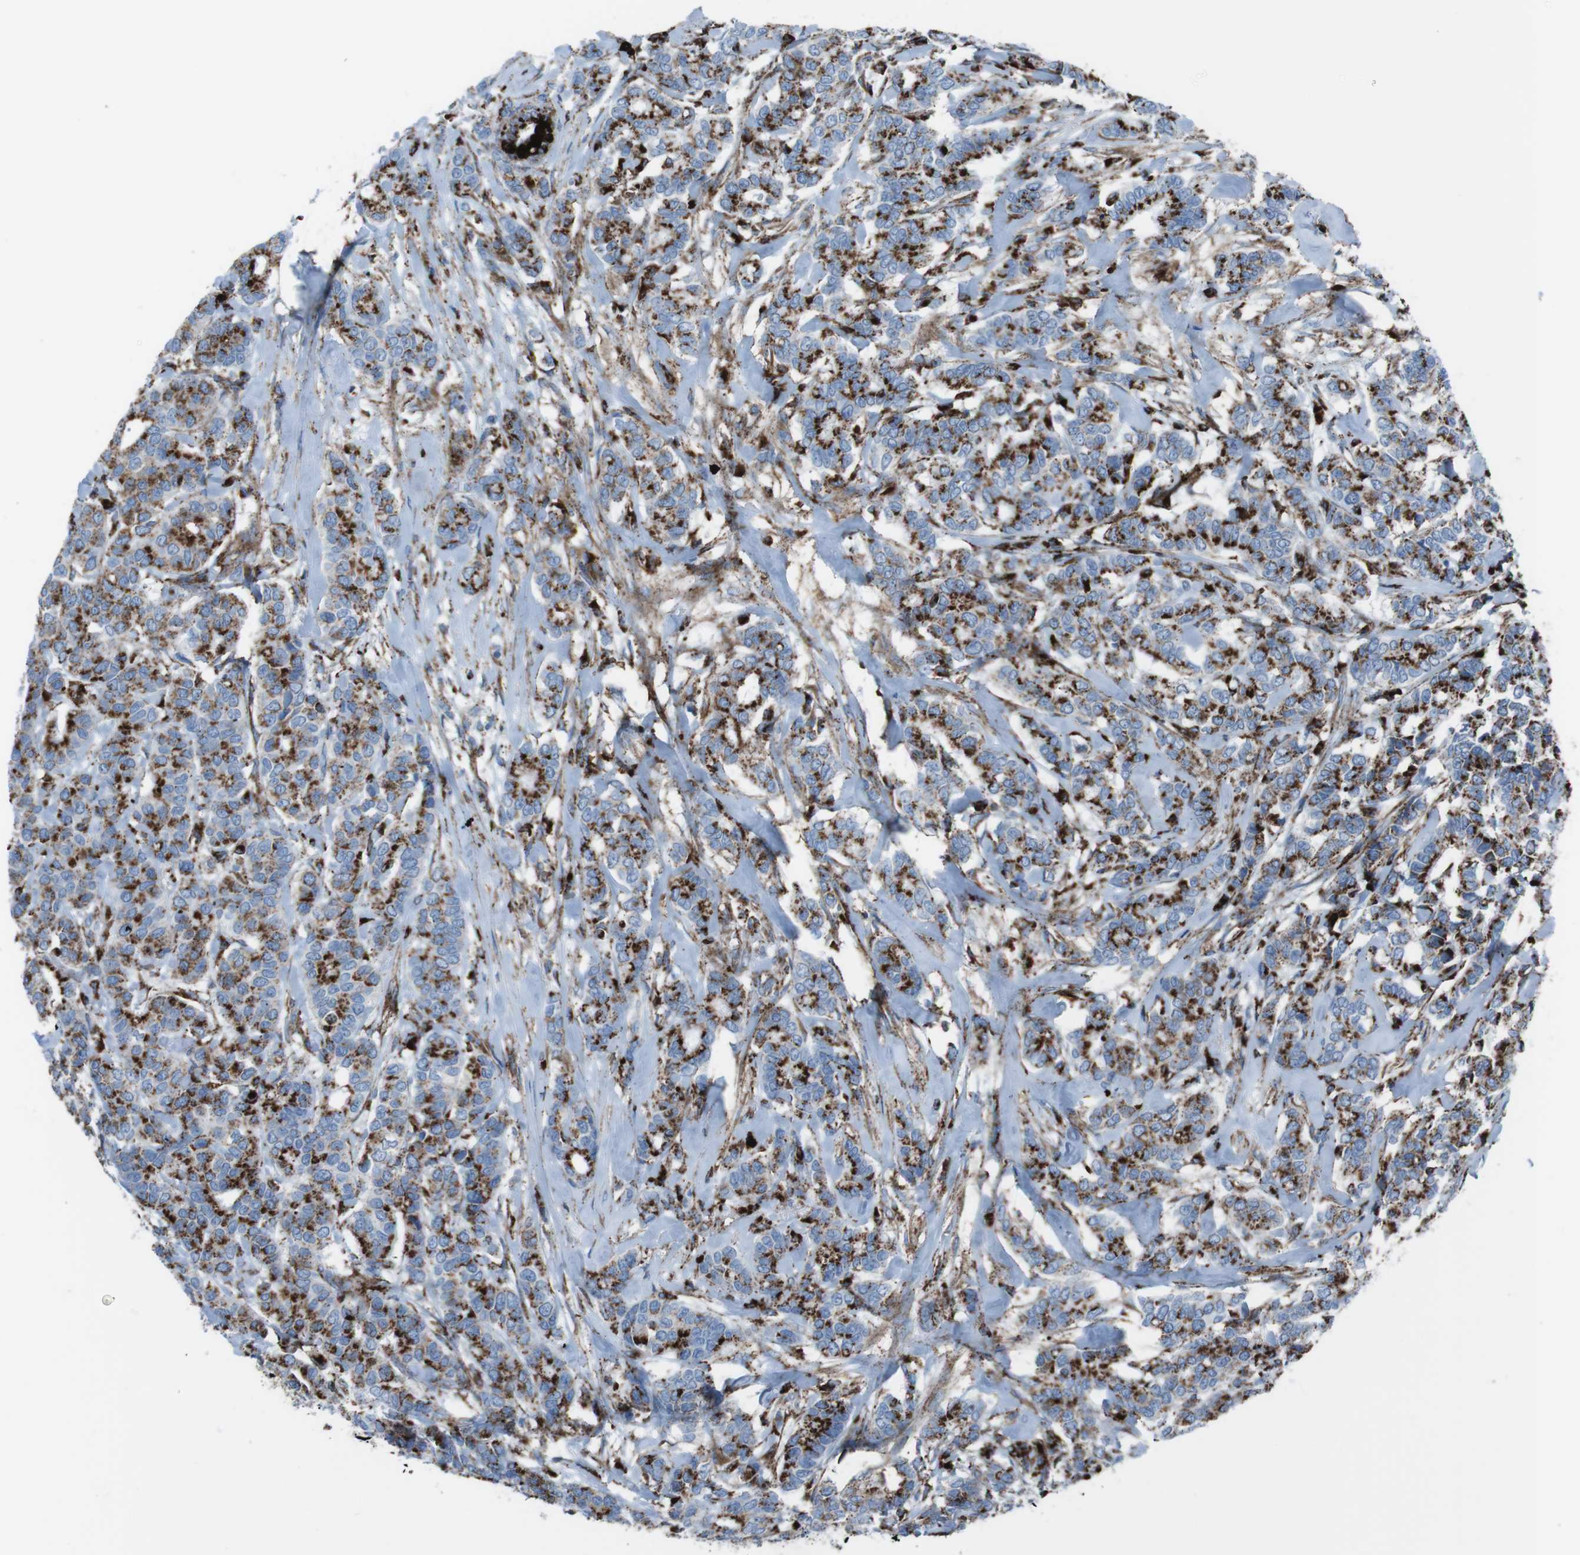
{"staining": {"intensity": "strong", "quantity": ">75%", "location": "cytoplasmic/membranous"}, "tissue": "breast cancer", "cell_type": "Tumor cells", "image_type": "cancer", "snomed": [{"axis": "morphology", "description": "Duct carcinoma"}, {"axis": "topography", "description": "Breast"}], "caption": "Immunohistochemistry (IHC) photomicrograph of human breast cancer stained for a protein (brown), which exhibits high levels of strong cytoplasmic/membranous staining in about >75% of tumor cells.", "gene": "SCARB2", "patient": {"sex": "female", "age": 87}}